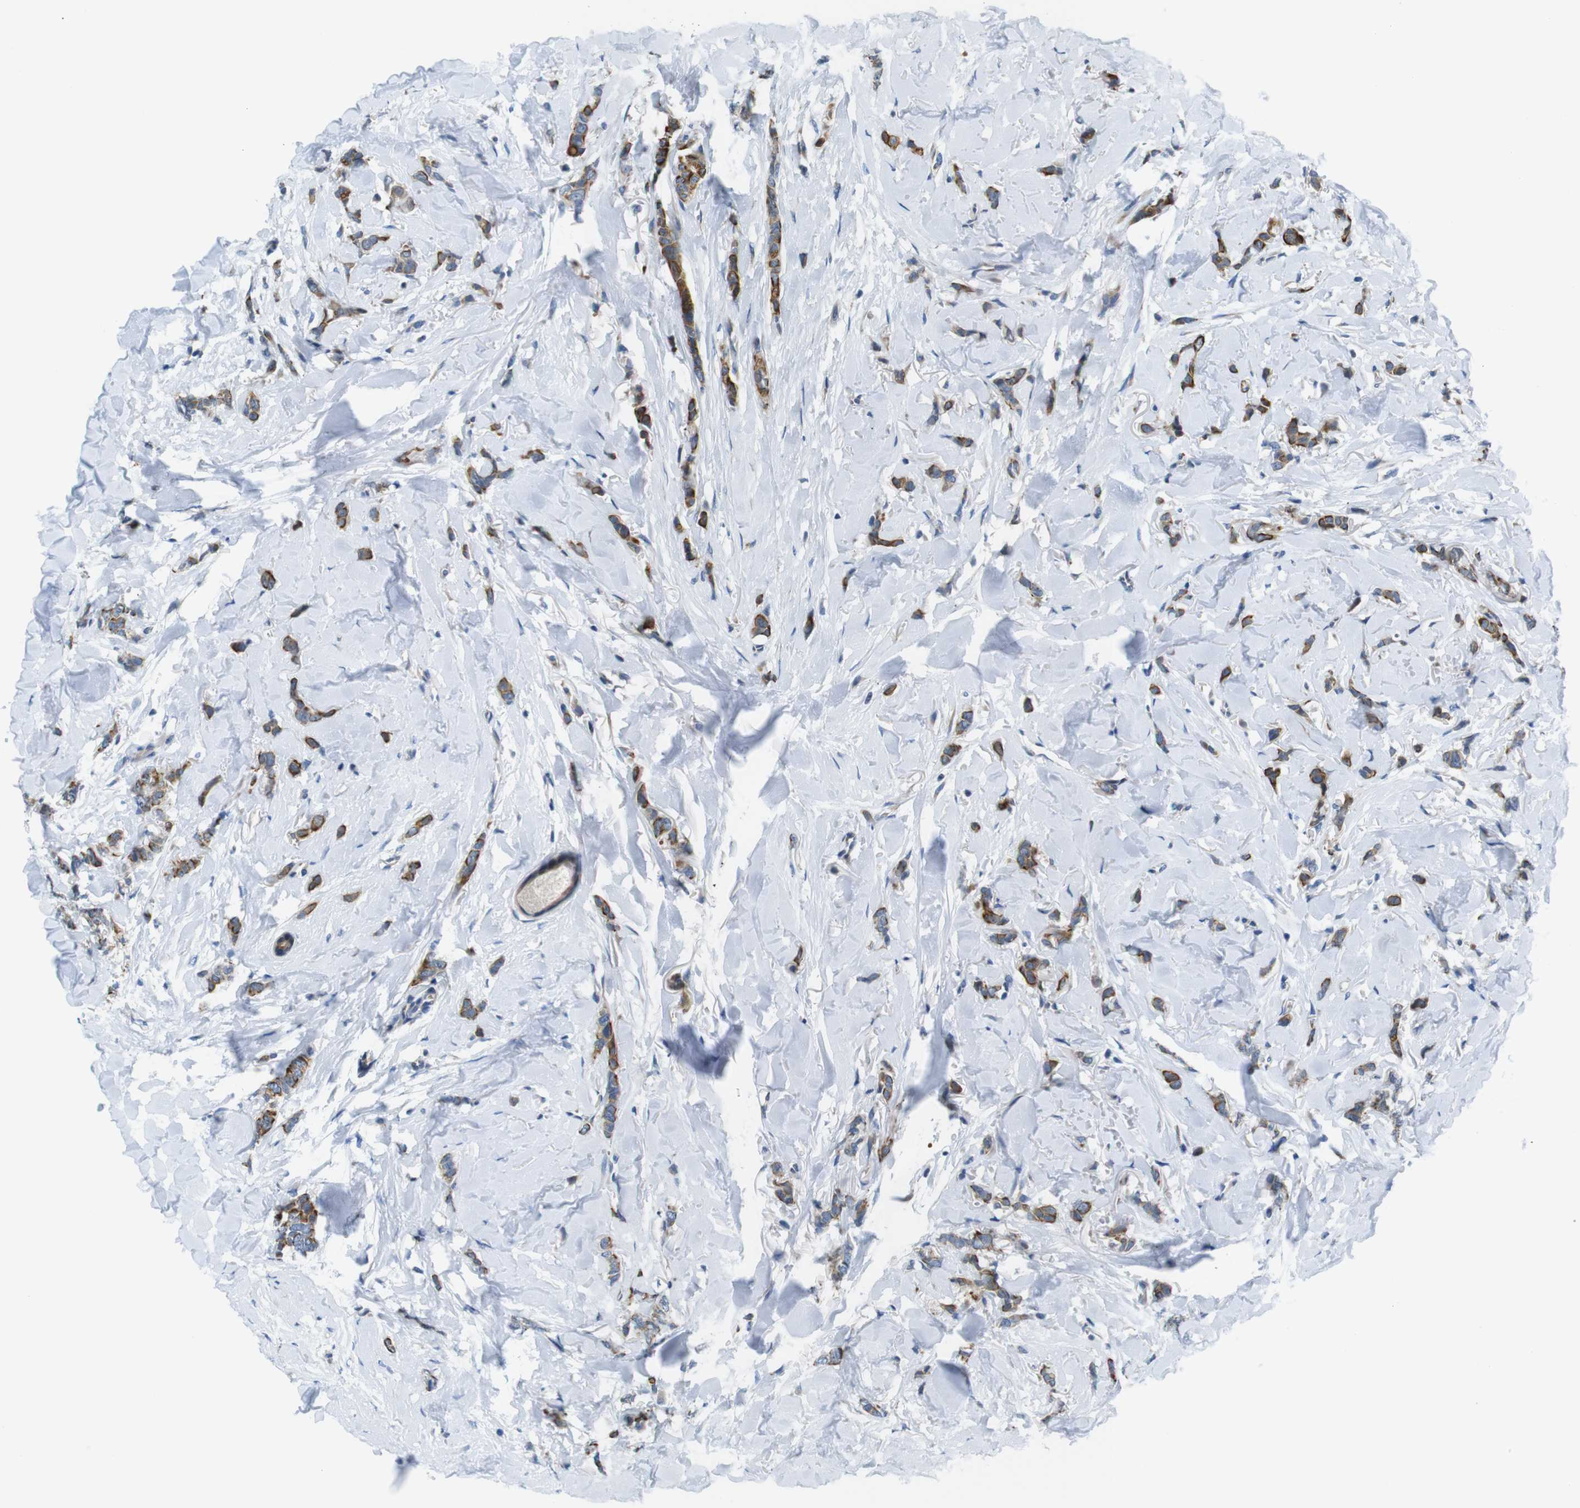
{"staining": {"intensity": "strong", "quantity": "25%-75%", "location": "cytoplasmic/membranous"}, "tissue": "breast cancer", "cell_type": "Tumor cells", "image_type": "cancer", "snomed": [{"axis": "morphology", "description": "Lobular carcinoma"}, {"axis": "topography", "description": "Skin"}, {"axis": "topography", "description": "Breast"}], "caption": "A brown stain highlights strong cytoplasmic/membranous positivity of a protein in human lobular carcinoma (breast) tumor cells. The protein is stained brown, and the nuclei are stained in blue (DAB (3,3'-diaminobenzidine) IHC with brightfield microscopy, high magnification).", "gene": "ZDHHC3", "patient": {"sex": "female", "age": 46}}